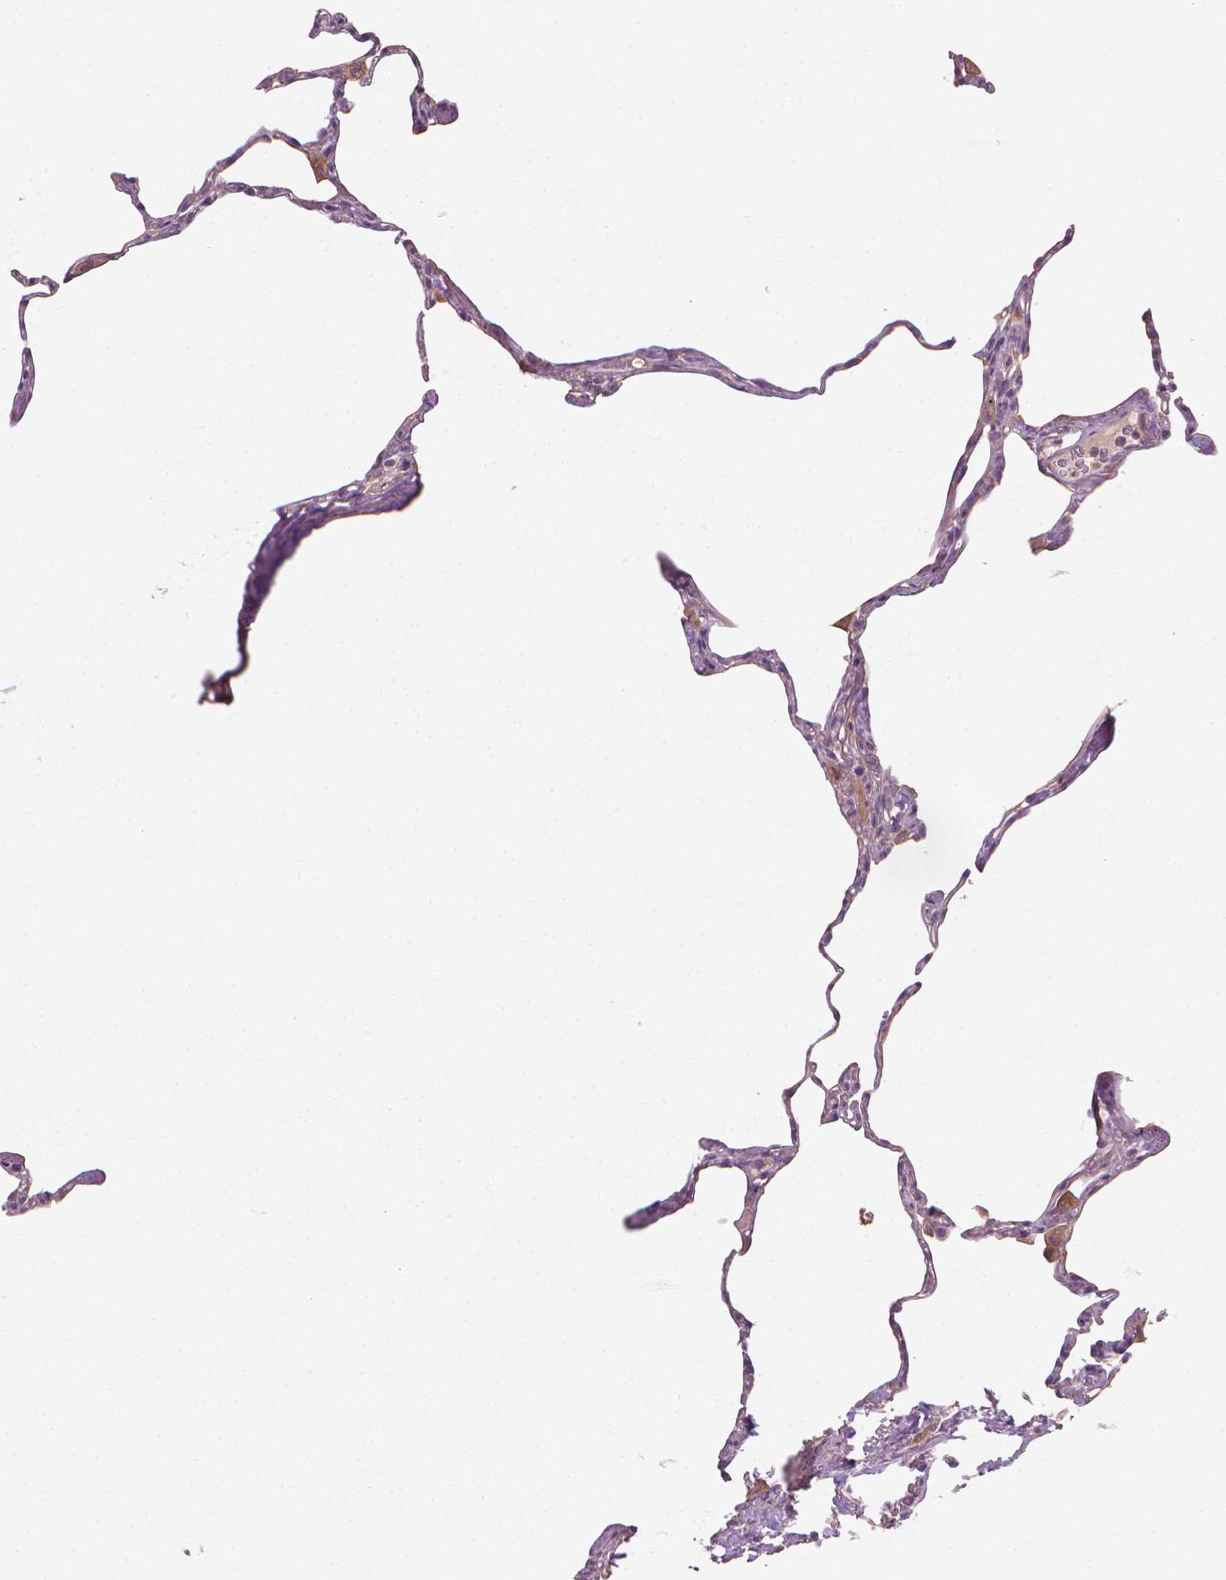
{"staining": {"intensity": "negative", "quantity": "none", "location": "none"}, "tissue": "lung", "cell_type": "Alveolar cells", "image_type": "normal", "snomed": [{"axis": "morphology", "description": "Normal tissue, NOS"}, {"axis": "topography", "description": "Lung"}], "caption": "Lung stained for a protein using immunohistochemistry (IHC) exhibits no staining alveolar cells.", "gene": "RIIAD1", "patient": {"sex": "male", "age": 65}}